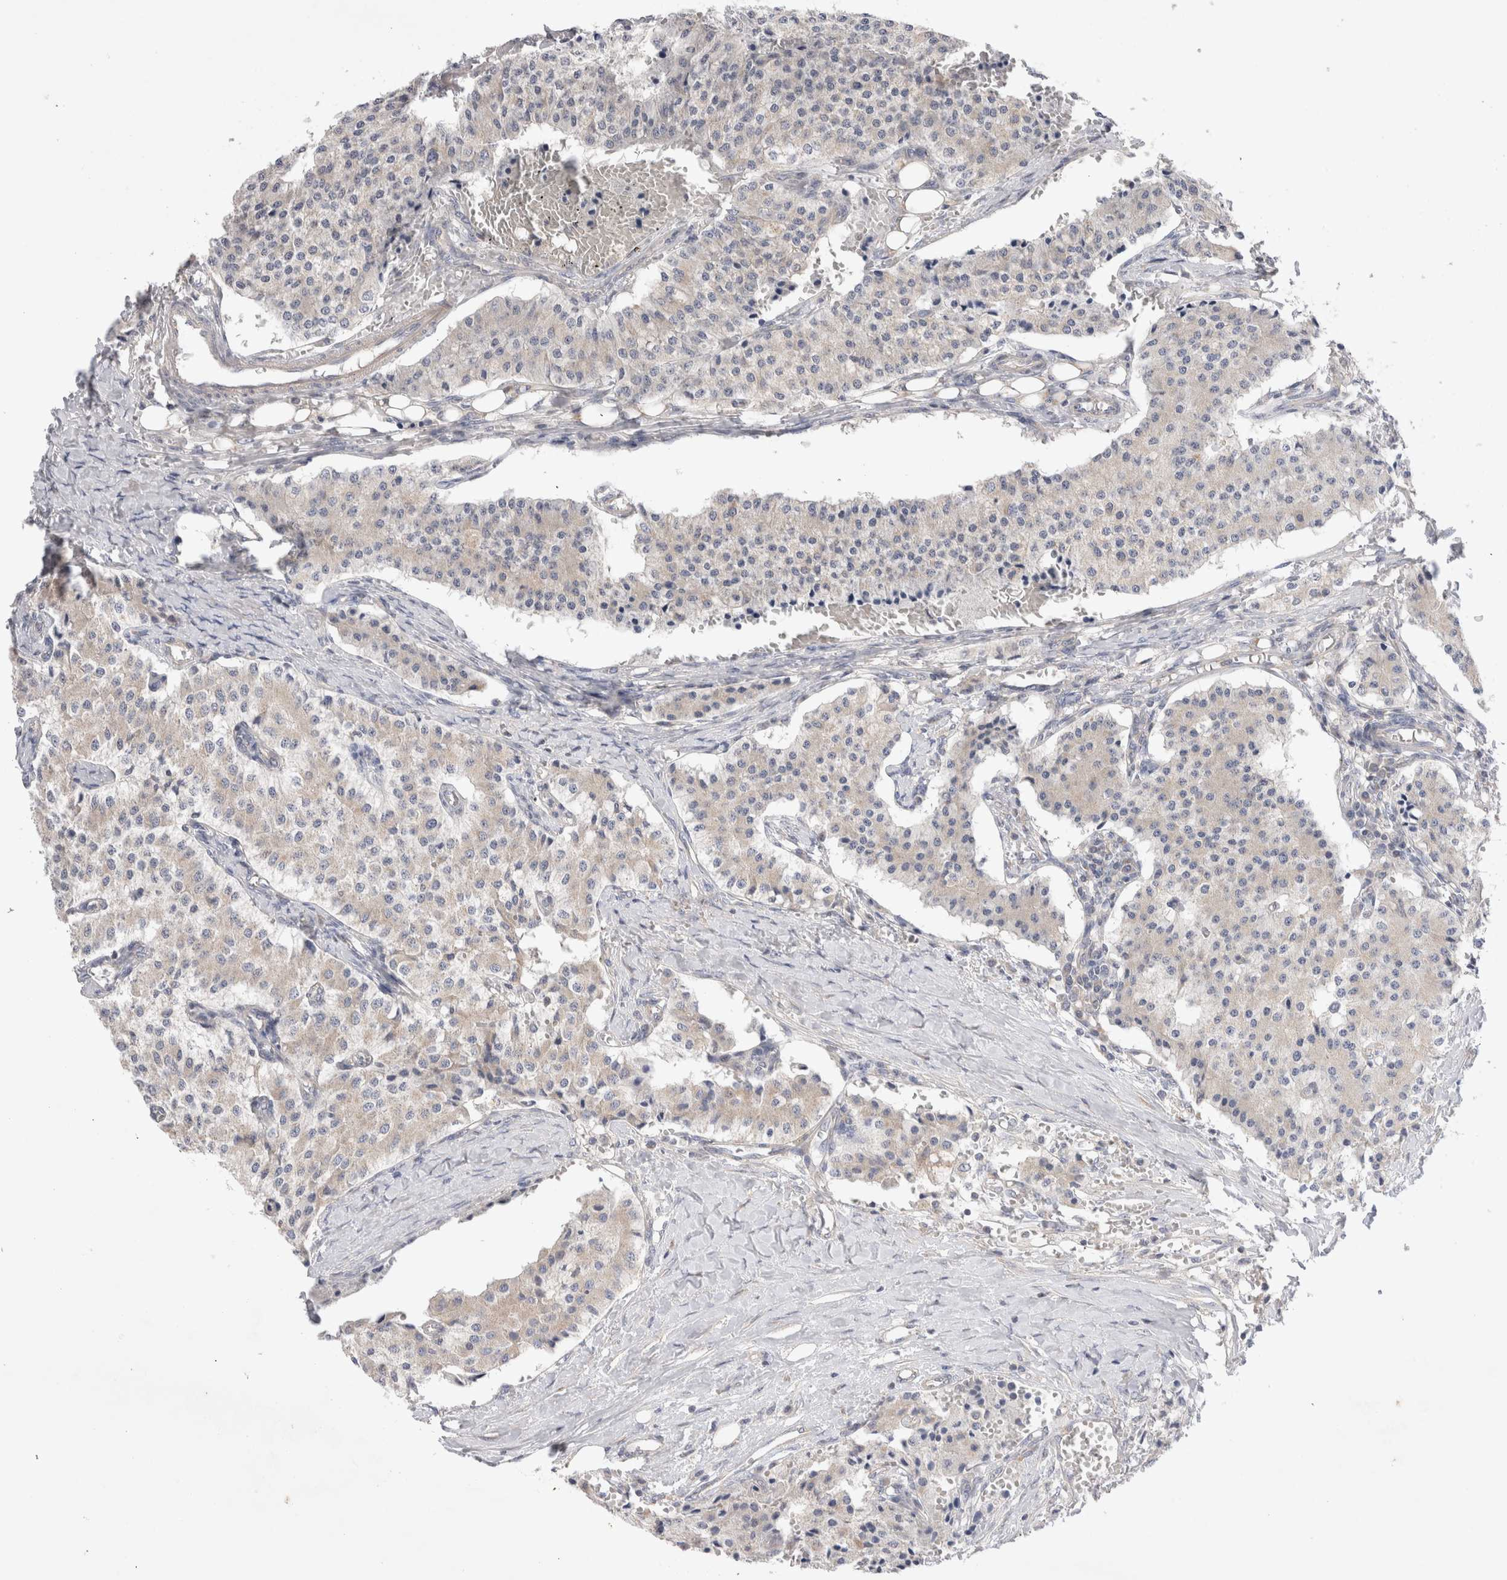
{"staining": {"intensity": "weak", "quantity": "25%-75%", "location": "cytoplasmic/membranous"}, "tissue": "carcinoid", "cell_type": "Tumor cells", "image_type": "cancer", "snomed": [{"axis": "morphology", "description": "Carcinoid, malignant, NOS"}, {"axis": "topography", "description": "Colon"}], "caption": "A histopathology image showing weak cytoplasmic/membranous positivity in about 25%-75% of tumor cells in carcinoid, as visualized by brown immunohistochemical staining.", "gene": "IFT74", "patient": {"sex": "female", "age": 52}}